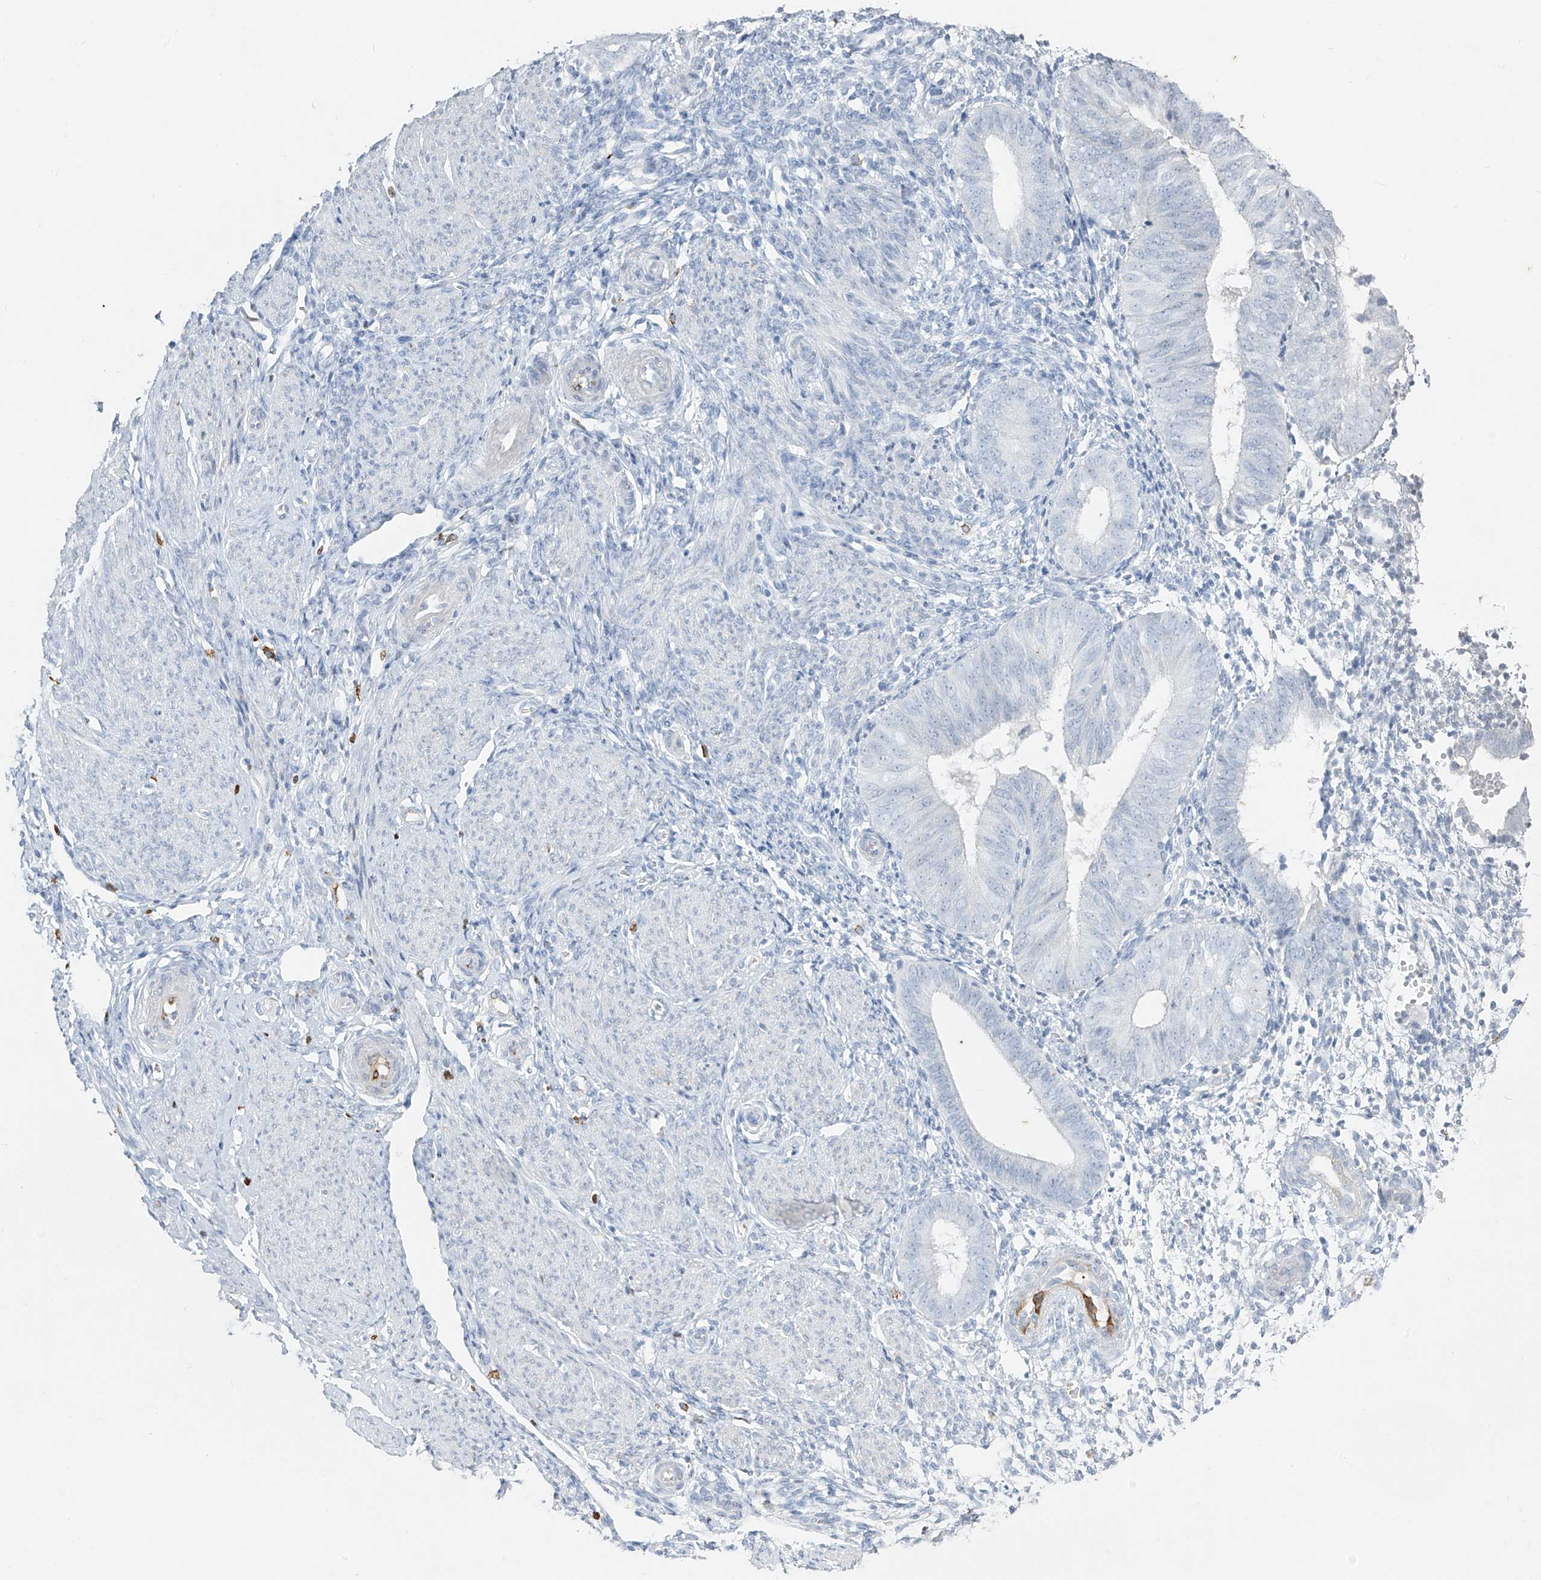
{"staining": {"intensity": "negative", "quantity": "none", "location": "none"}, "tissue": "endometrium", "cell_type": "Cells in endometrial stroma", "image_type": "normal", "snomed": [{"axis": "morphology", "description": "Normal tissue, NOS"}, {"axis": "topography", "description": "Uterus"}, {"axis": "topography", "description": "Endometrium"}], "caption": "An image of human endometrium is negative for staining in cells in endometrial stroma.", "gene": "CX3CR1", "patient": {"sex": "female", "age": 48}}